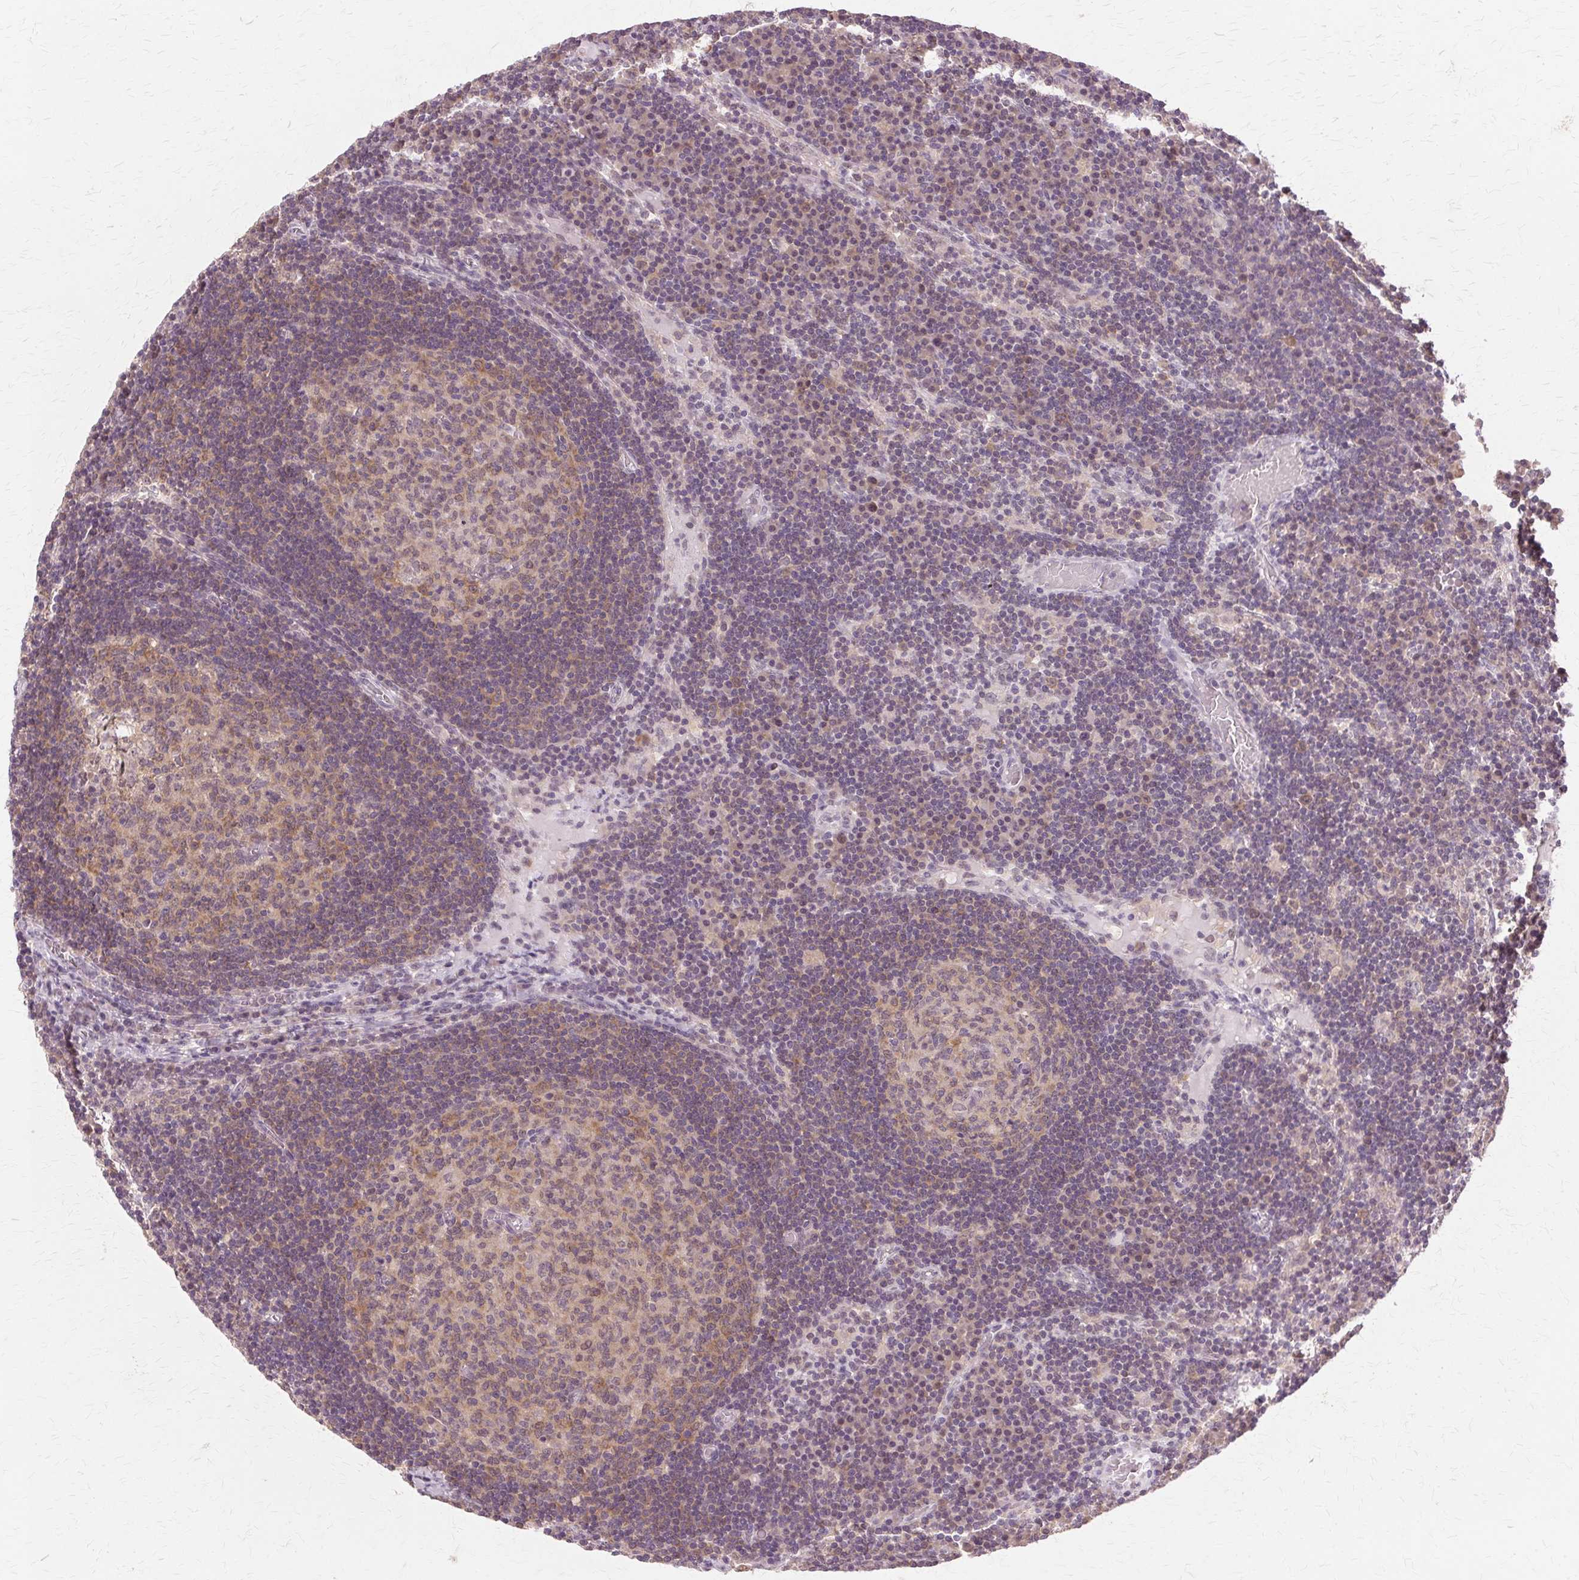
{"staining": {"intensity": "weak", "quantity": "25%-75%", "location": "cytoplasmic/membranous,nuclear"}, "tissue": "lymph node", "cell_type": "Germinal center cells", "image_type": "normal", "snomed": [{"axis": "morphology", "description": "Normal tissue, NOS"}, {"axis": "topography", "description": "Lymph node"}], "caption": "This photomicrograph displays IHC staining of unremarkable human lymph node, with low weak cytoplasmic/membranous,nuclear positivity in about 25%-75% of germinal center cells.", "gene": "PRMT5", "patient": {"sex": "male", "age": 67}}